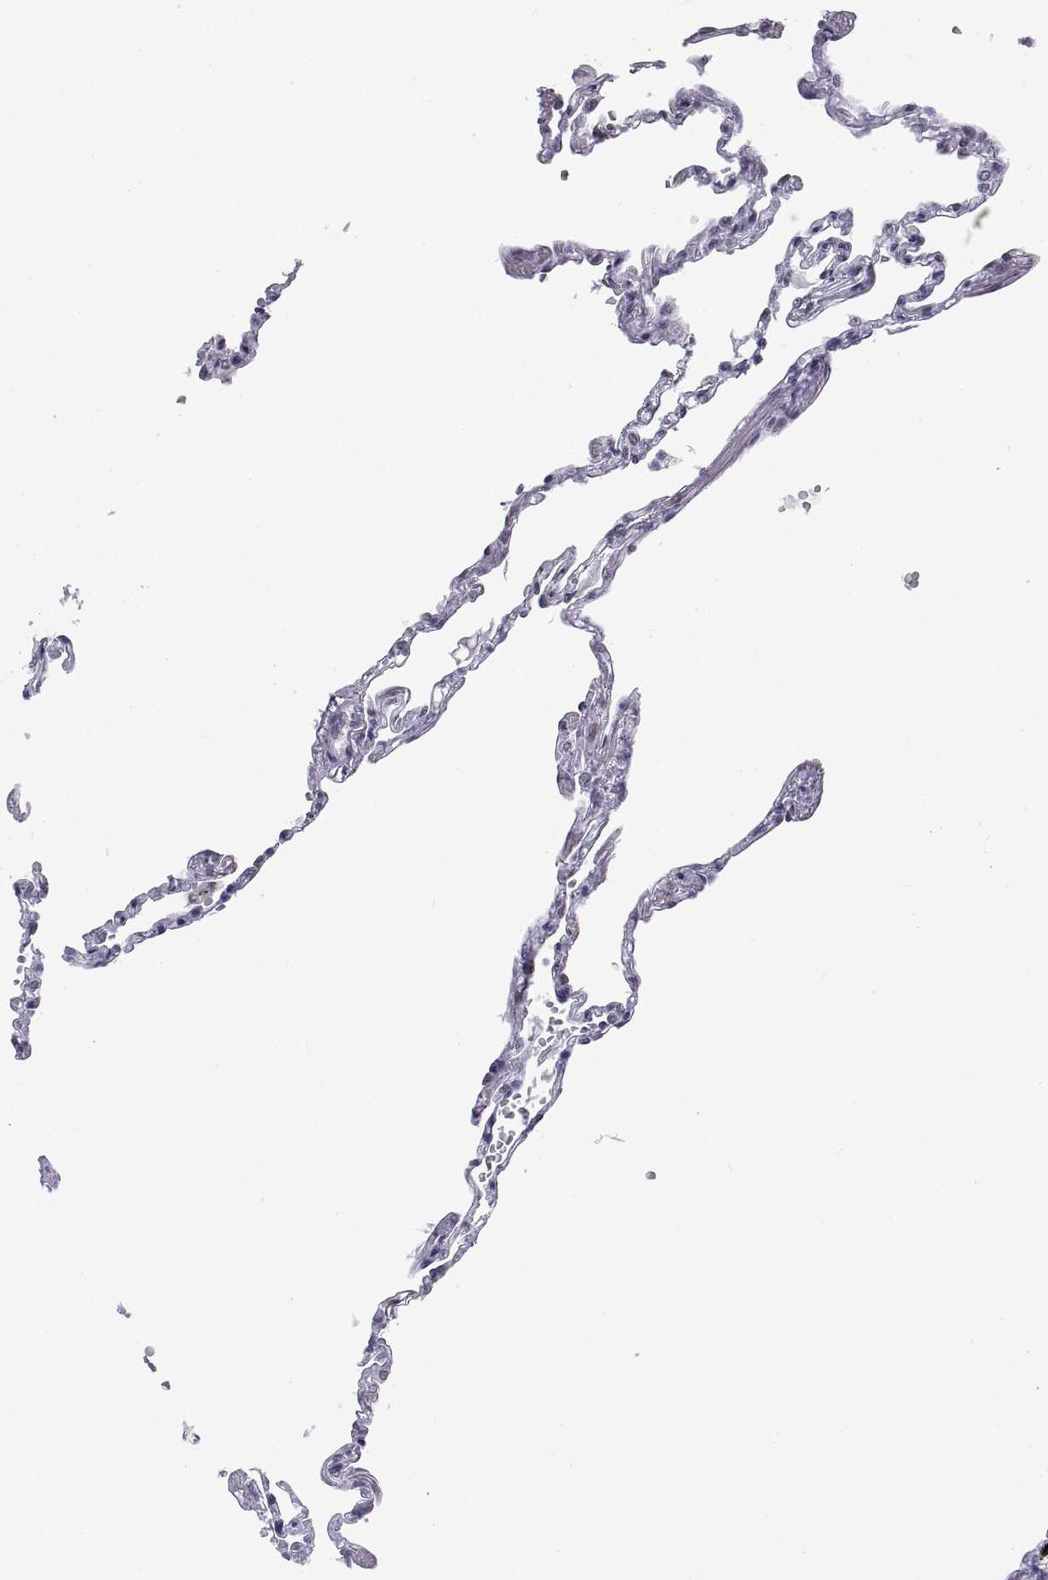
{"staining": {"intensity": "negative", "quantity": "none", "location": "none"}, "tissue": "lung", "cell_type": "Alveolar cells", "image_type": "normal", "snomed": [{"axis": "morphology", "description": "Normal tissue, NOS"}, {"axis": "topography", "description": "Lung"}], "caption": "DAB immunohistochemical staining of benign lung demonstrates no significant positivity in alveolar cells.", "gene": "NEUROD6", "patient": {"sex": "male", "age": 78}}